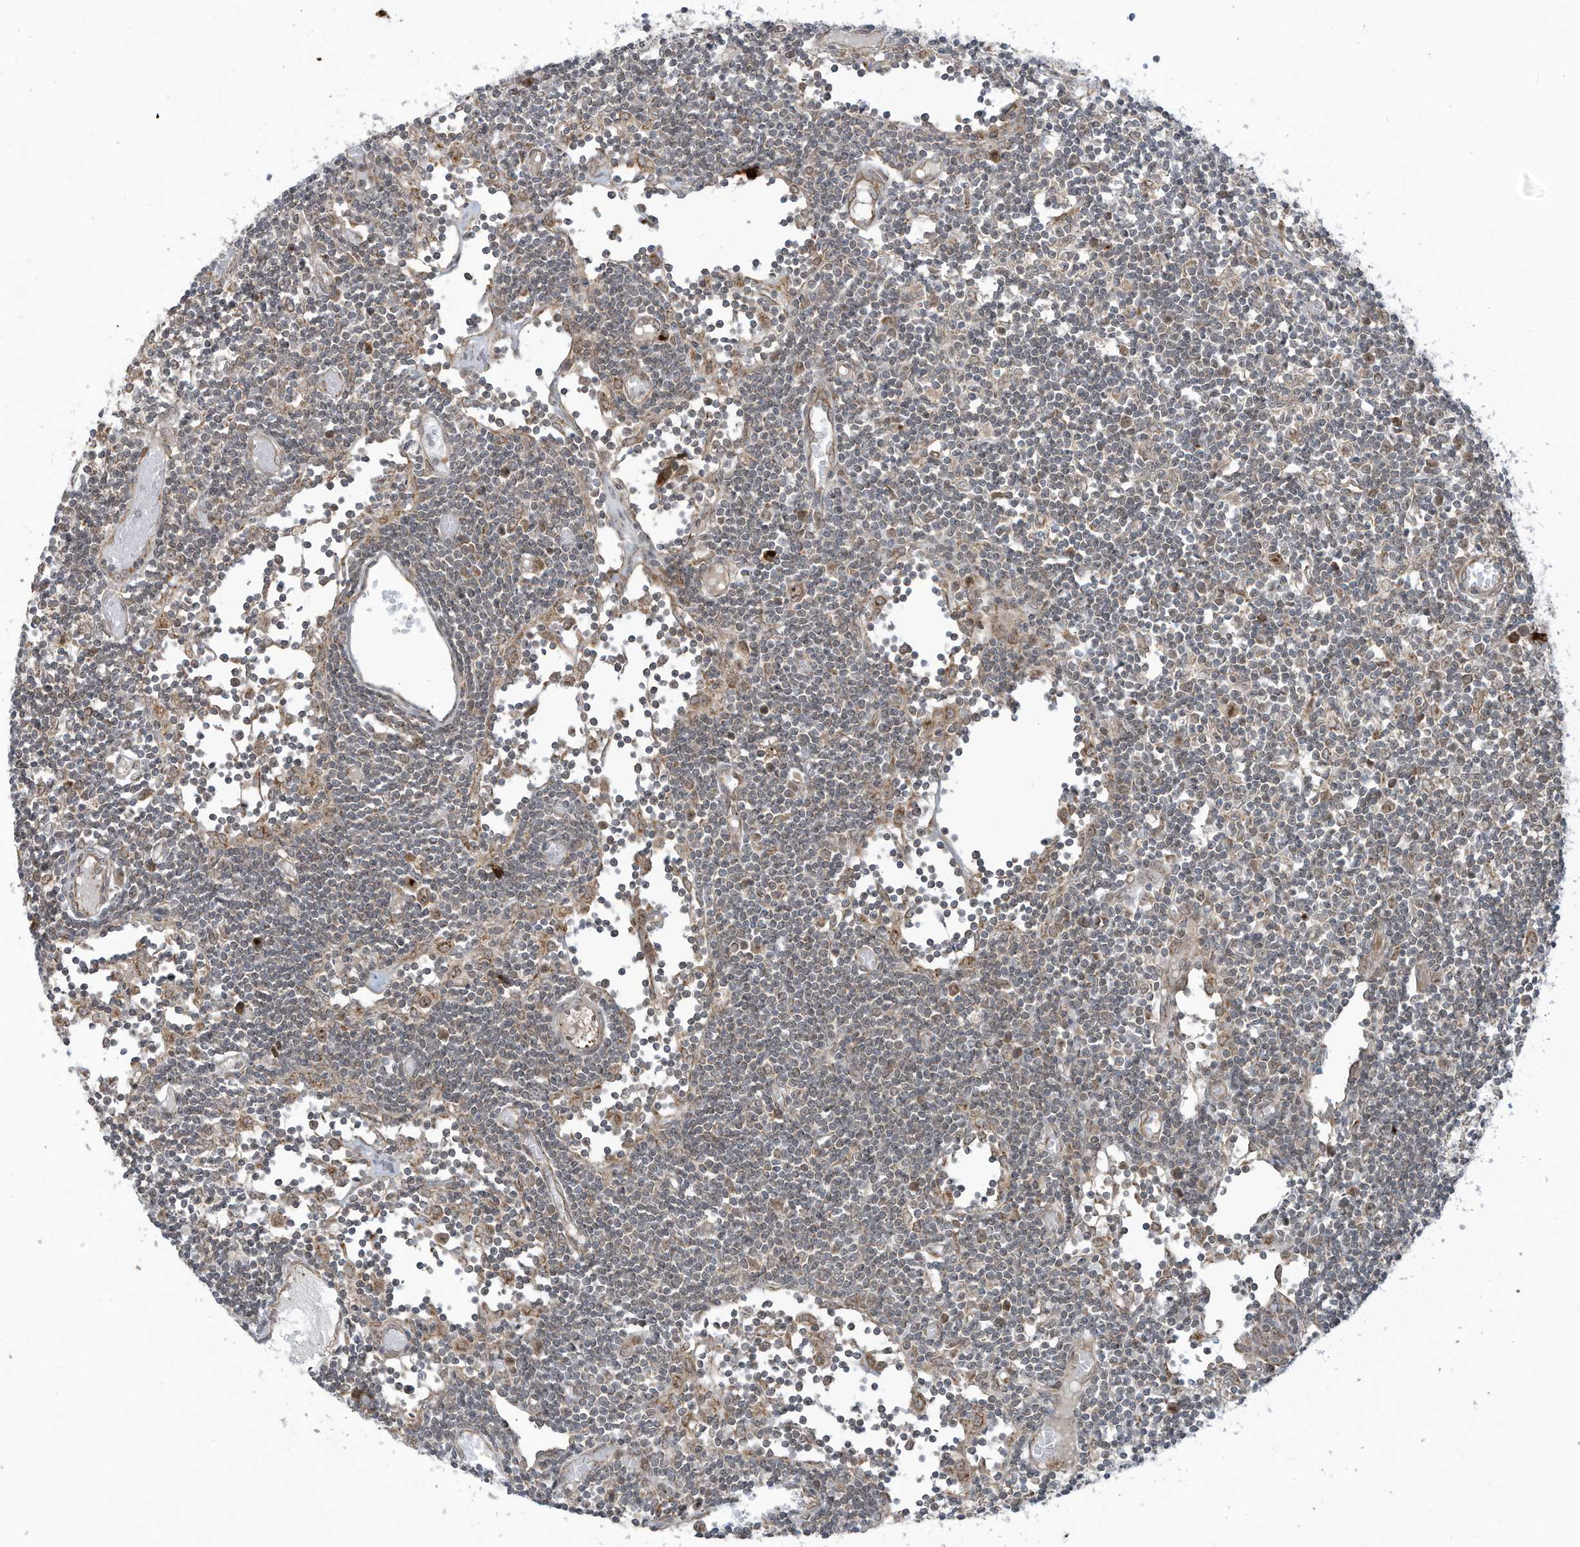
{"staining": {"intensity": "weak", "quantity": "25%-75%", "location": "cytoplasmic/membranous"}, "tissue": "lymph node", "cell_type": "Germinal center cells", "image_type": "normal", "snomed": [{"axis": "morphology", "description": "Normal tissue, NOS"}, {"axis": "topography", "description": "Lymph node"}], "caption": "Protein staining of benign lymph node shows weak cytoplasmic/membranous staining in about 25%-75% of germinal center cells. (brown staining indicates protein expression, while blue staining denotes nuclei).", "gene": "TRIM67", "patient": {"sex": "female", "age": 11}}